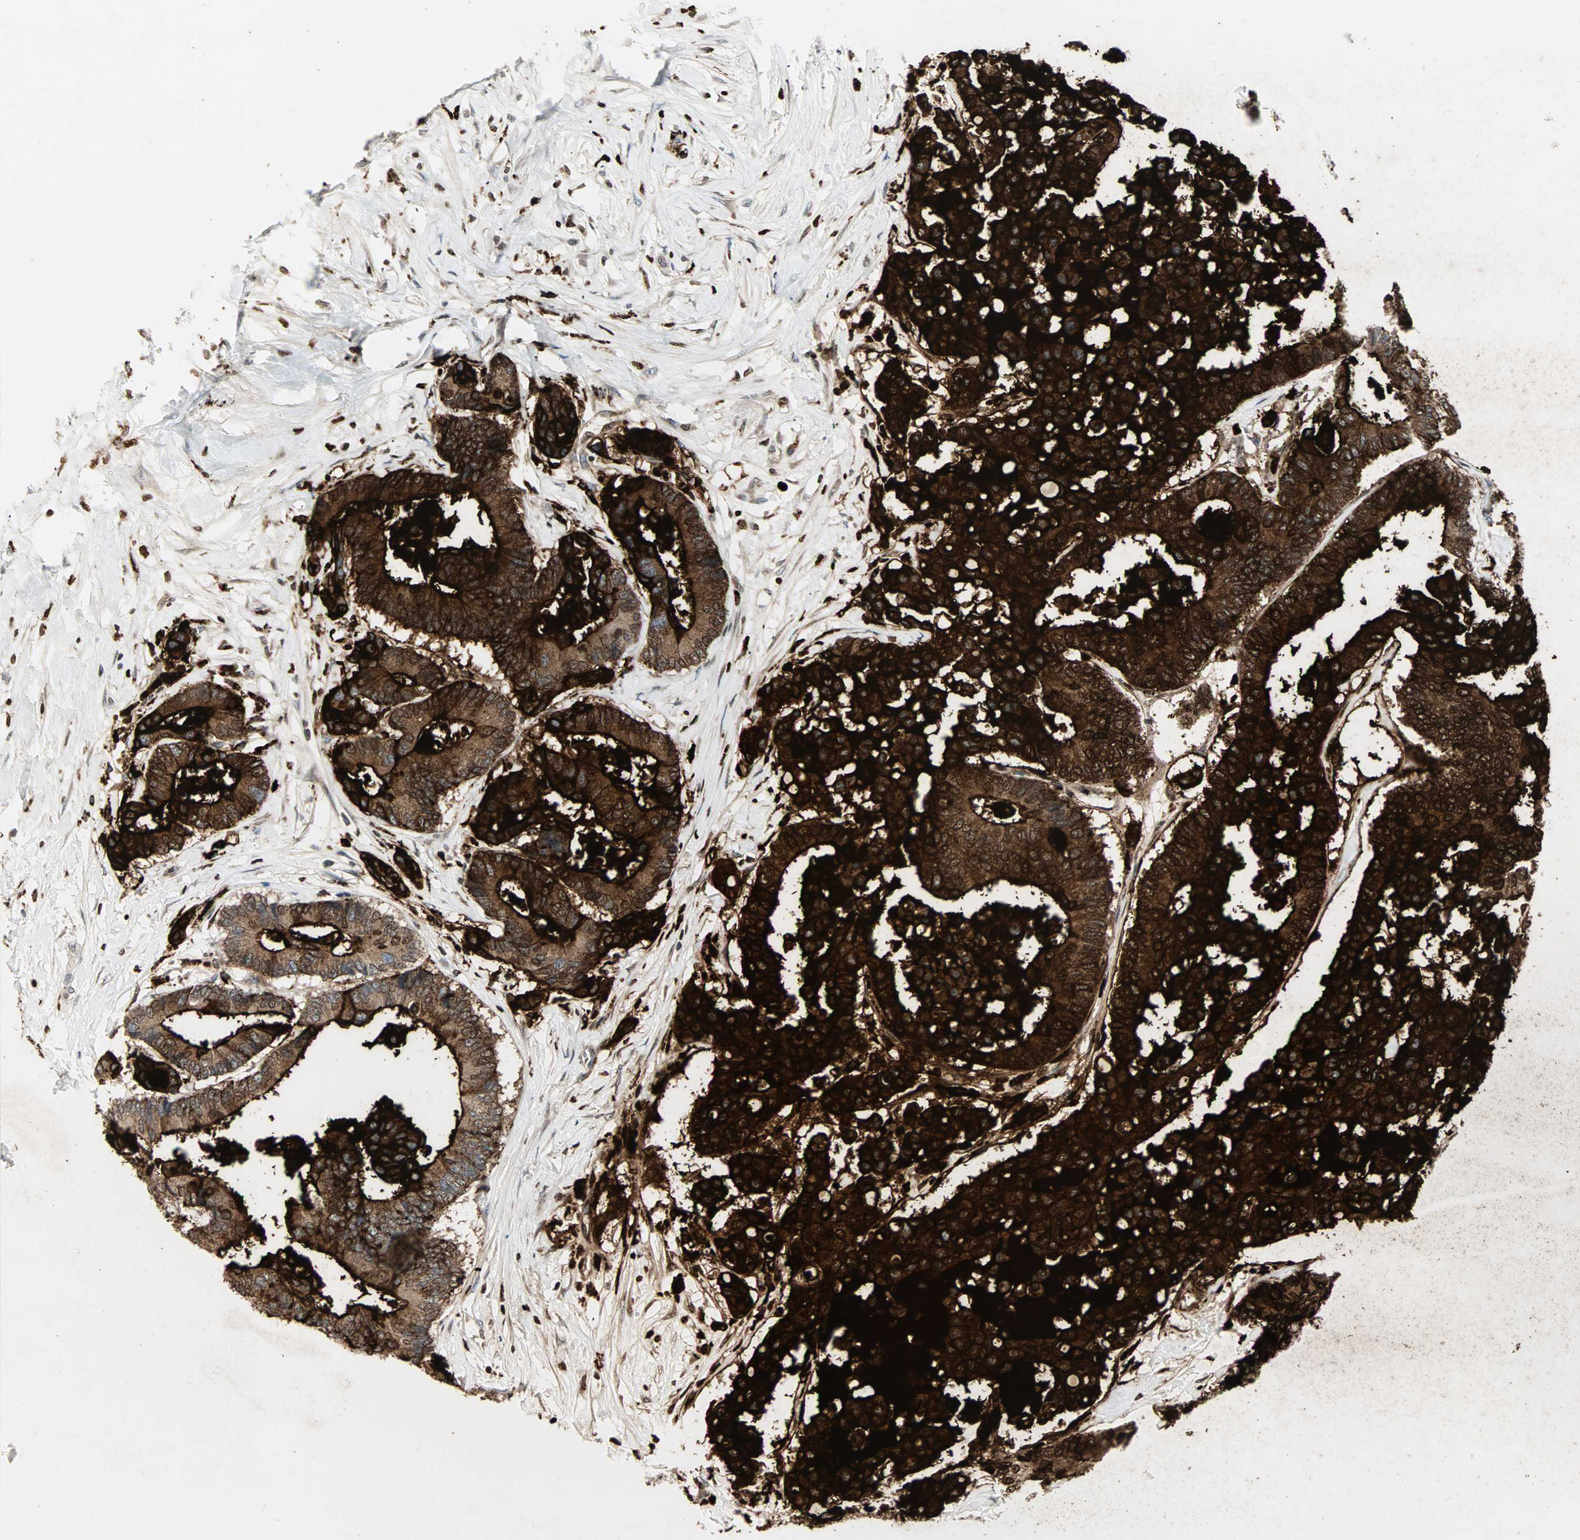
{"staining": {"intensity": "strong", "quantity": ">75%", "location": "cytoplasmic/membranous,nuclear"}, "tissue": "colorectal cancer", "cell_type": "Tumor cells", "image_type": "cancer", "snomed": [{"axis": "morphology", "description": "Normal tissue, NOS"}, {"axis": "morphology", "description": "Adenocarcinoma, NOS"}, {"axis": "topography", "description": "Colon"}], "caption": "This image reveals immunohistochemistry staining of colorectal cancer, with high strong cytoplasmic/membranous and nuclear positivity in about >75% of tumor cells.", "gene": "CEACAM6", "patient": {"sex": "male", "age": 82}}